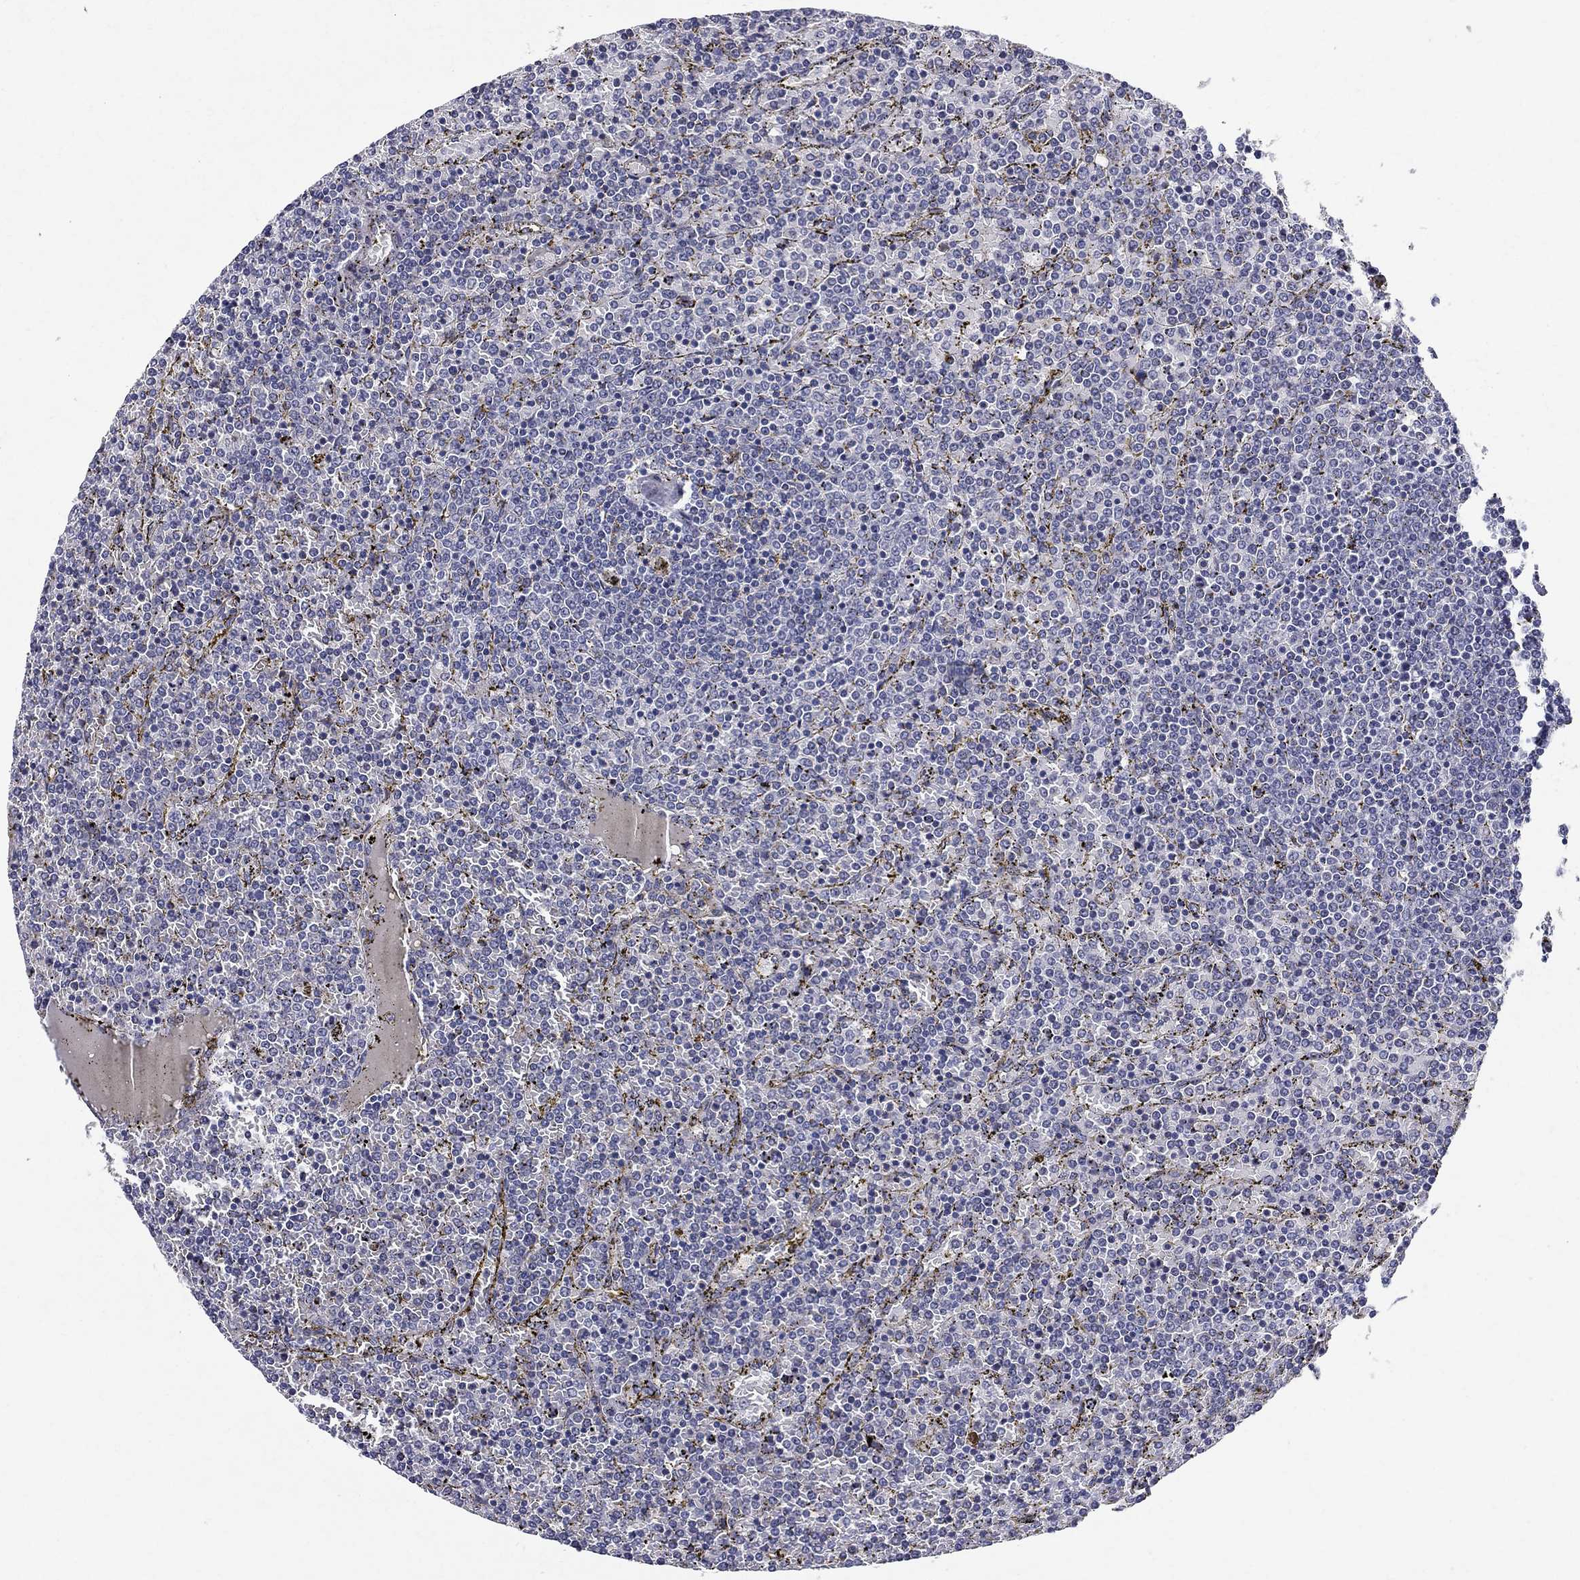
{"staining": {"intensity": "negative", "quantity": "none", "location": "none"}, "tissue": "lymphoma", "cell_type": "Tumor cells", "image_type": "cancer", "snomed": [{"axis": "morphology", "description": "Malignant lymphoma, non-Hodgkin's type, Low grade"}, {"axis": "topography", "description": "Spleen"}], "caption": "DAB (3,3'-diaminobenzidine) immunohistochemical staining of lymphoma reveals no significant expression in tumor cells.", "gene": "RBFOX1", "patient": {"sex": "female", "age": 77}}